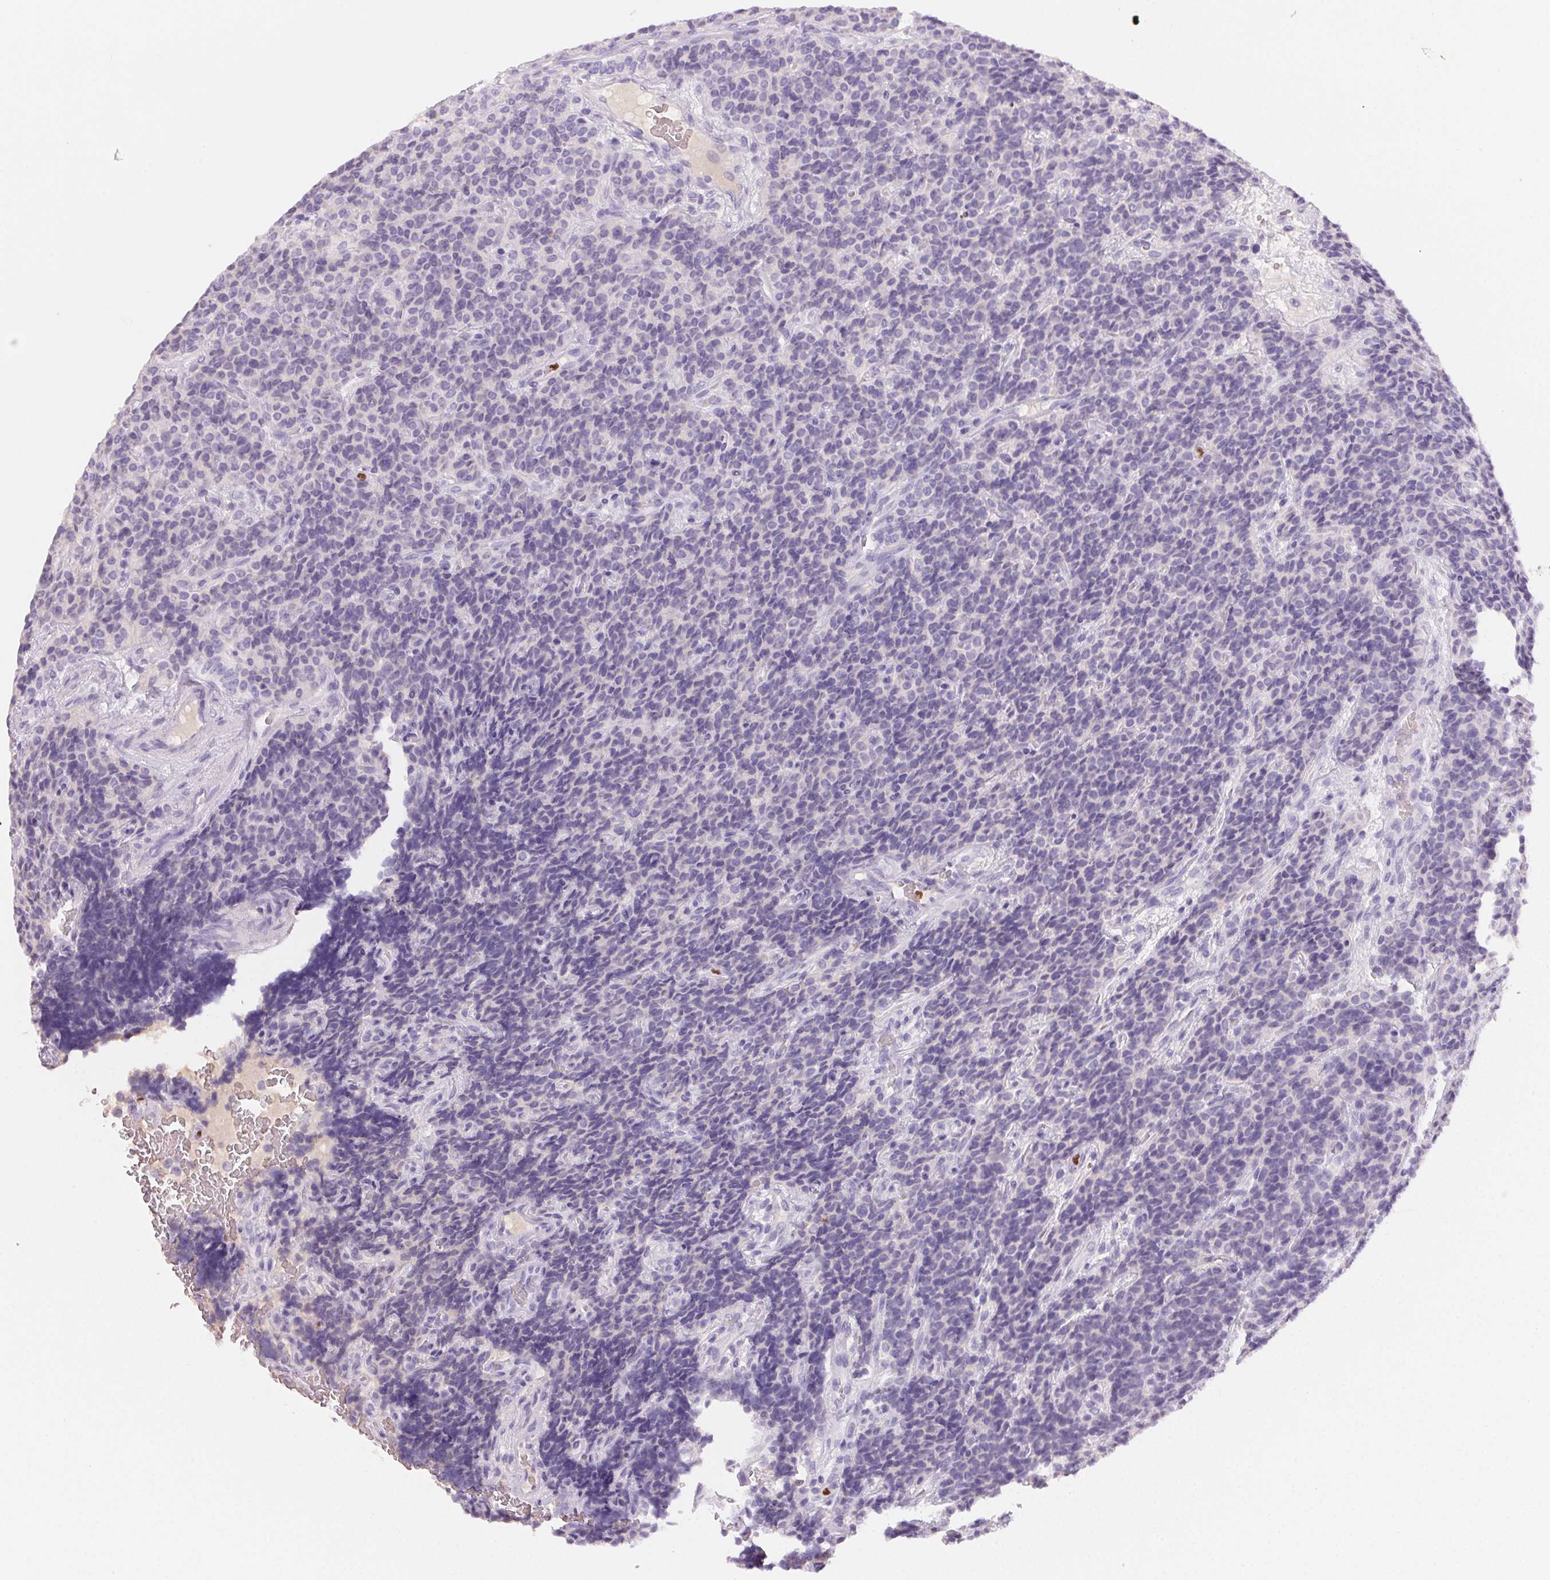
{"staining": {"intensity": "negative", "quantity": "none", "location": "none"}, "tissue": "carcinoid", "cell_type": "Tumor cells", "image_type": "cancer", "snomed": [{"axis": "morphology", "description": "Carcinoid, malignant, NOS"}, {"axis": "topography", "description": "Pancreas"}], "caption": "DAB immunohistochemical staining of human carcinoid reveals no significant staining in tumor cells. (Immunohistochemistry, brightfield microscopy, high magnification).", "gene": "PADI4", "patient": {"sex": "male", "age": 36}}